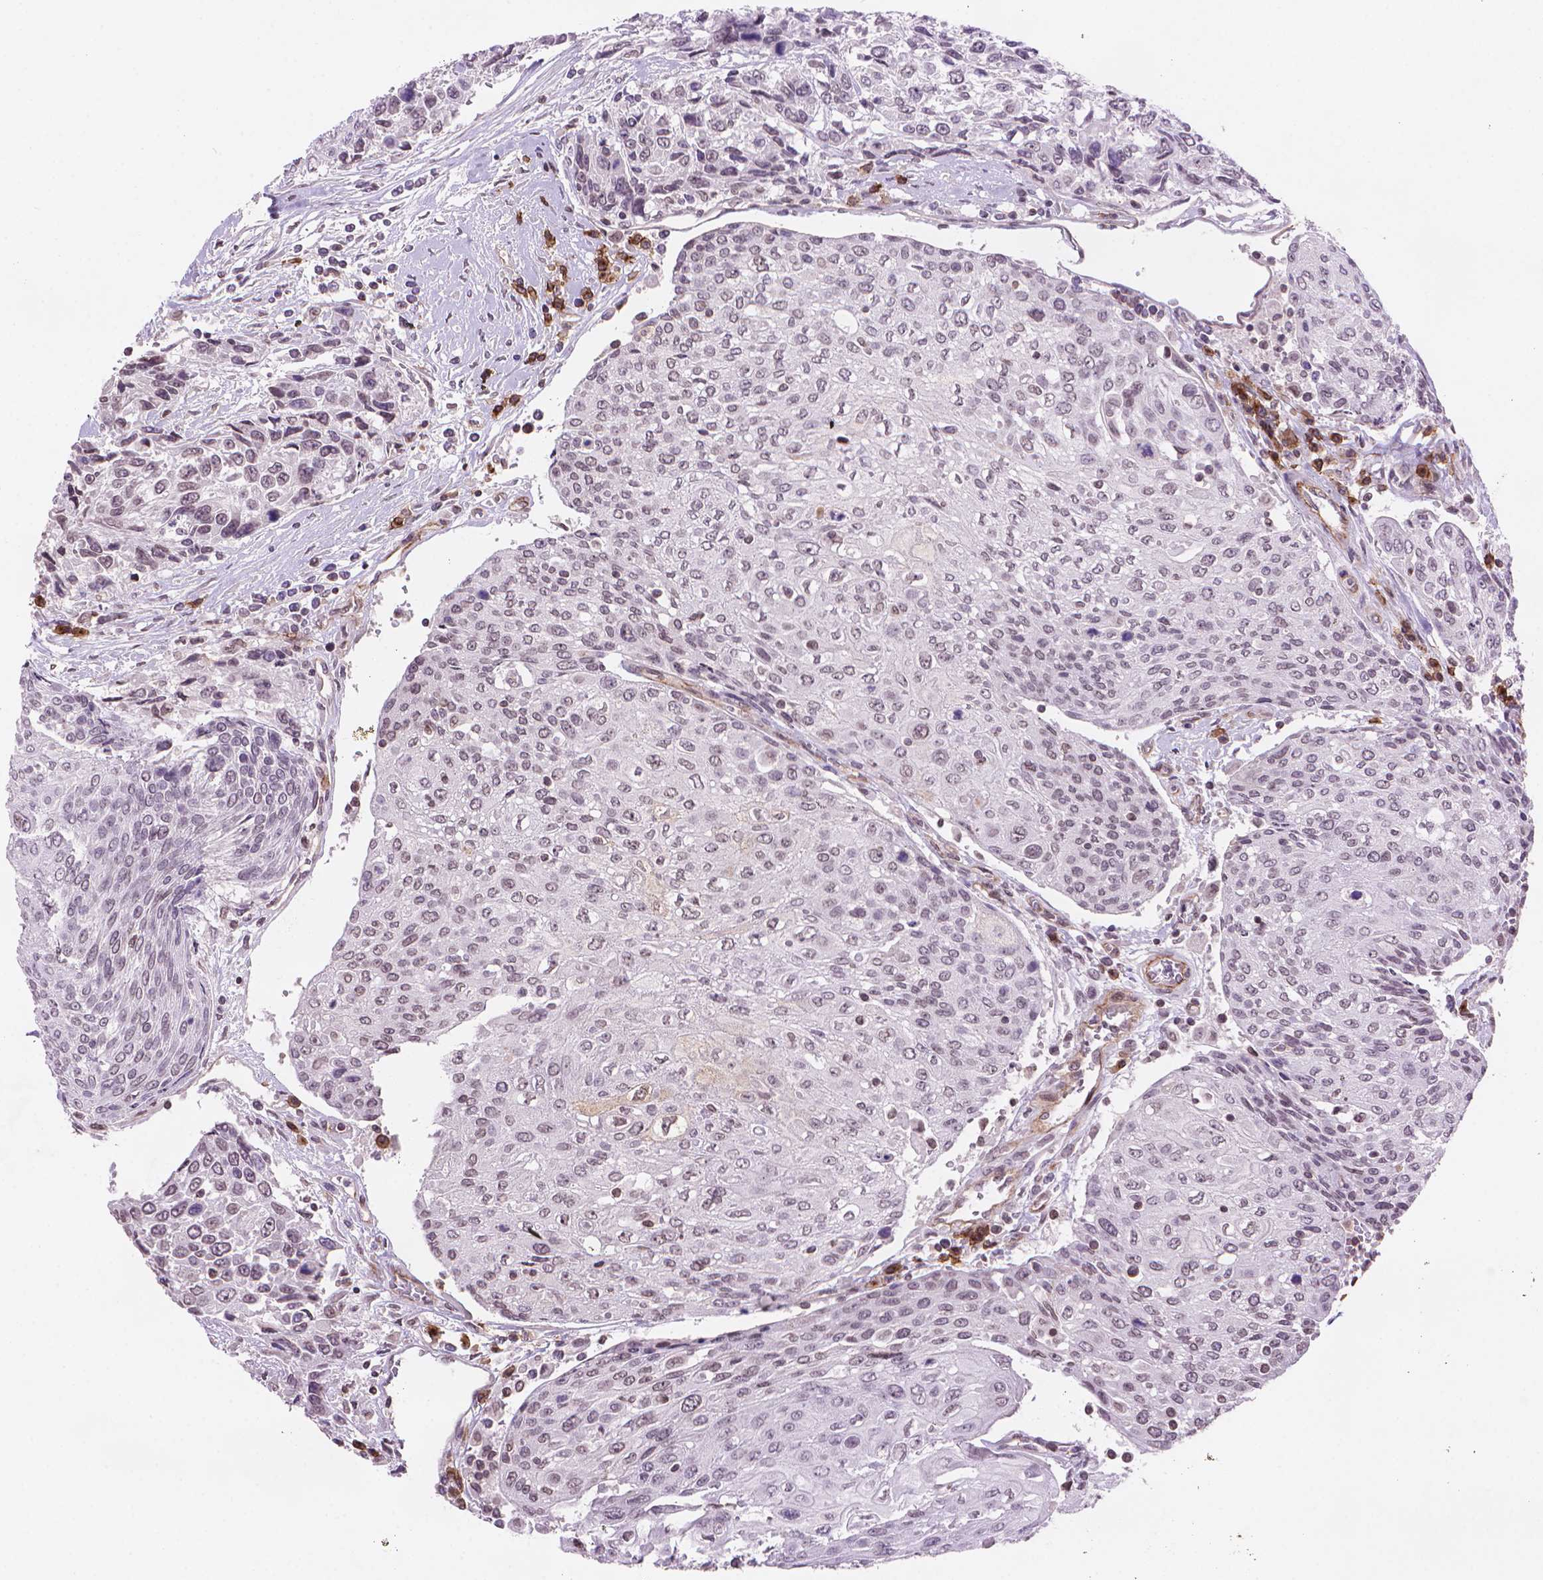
{"staining": {"intensity": "negative", "quantity": "none", "location": "none"}, "tissue": "urothelial cancer", "cell_type": "Tumor cells", "image_type": "cancer", "snomed": [{"axis": "morphology", "description": "Urothelial carcinoma, High grade"}, {"axis": "topography", "description": "Urinary bladder"}], "caption": "An immunohistochemistry micrograph of urothelial cancer is shown. There is no staining in tumor cells of urothelial cancer. Nuclei are stained in blue.", "gene": "TMEM184A", "patient": {"sex": "female", "age": 70}}